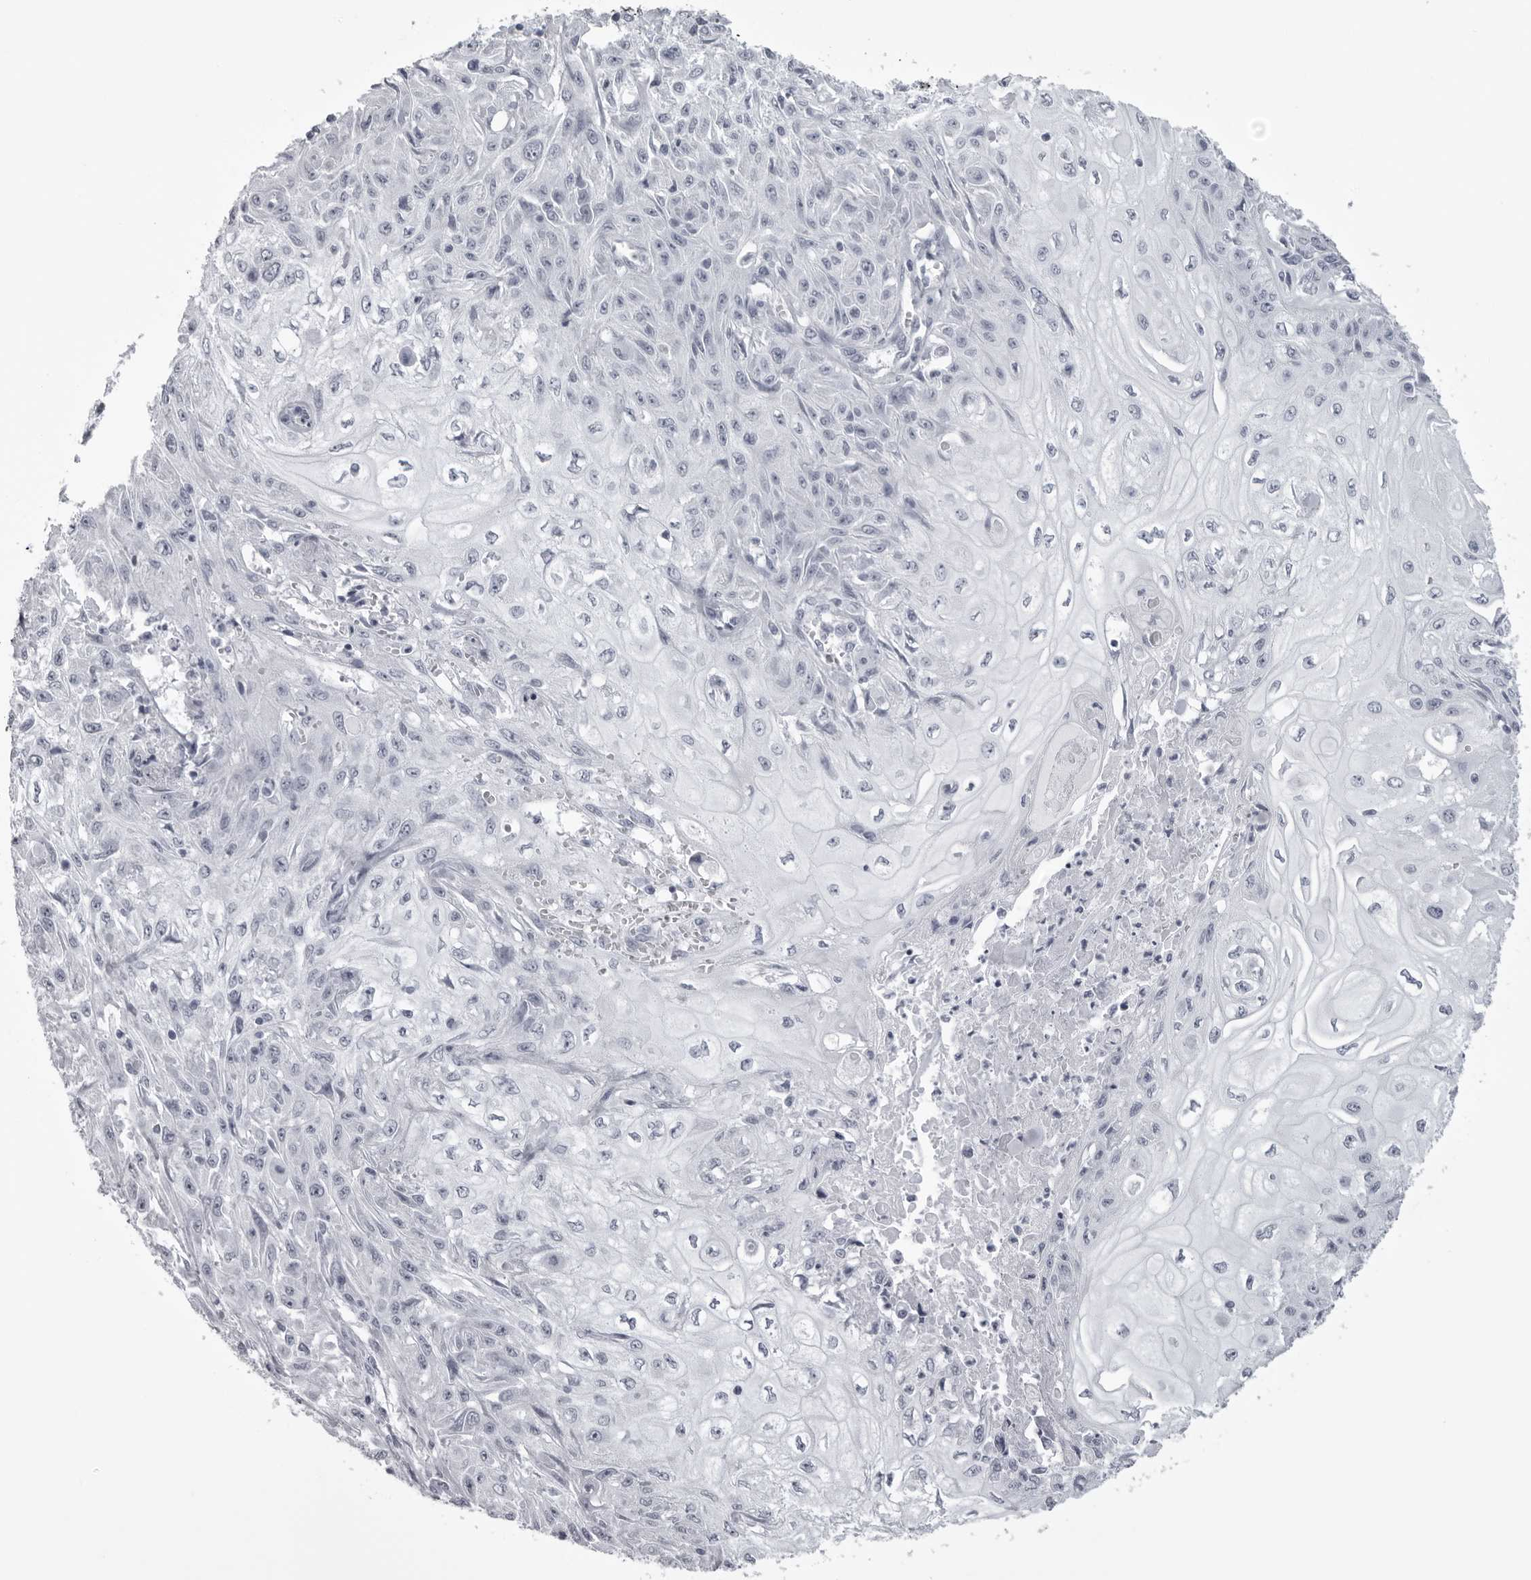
{"staining": {"intensity": "negative", "quantity": "none", "location": "none"}, "tissue": "skin cancer", "cell_type": "Tumor cells", "image_type": "cancer", "snomed": [{"axis": "morphology", "description": "Squamous cell carcinoma, NOS"}, {"axis": "morphology", "description": "Squamous cell carcinoma, metastatic, NOS"}, {"axis": "topography", "description": "Skin"}, {"axis": "topography", "description": "Lymph node"}], "caption": "Immunohistochemistry of human skin cancer (squamous cell carcinoma) reveals no positivity in tumor cells. (DAB (3,3'-diaminobenzidine) IHC visualized using brightfield microscopy, high magnification).", "gene": "UROD", "patient": {"sex": "male", "age": 75}}